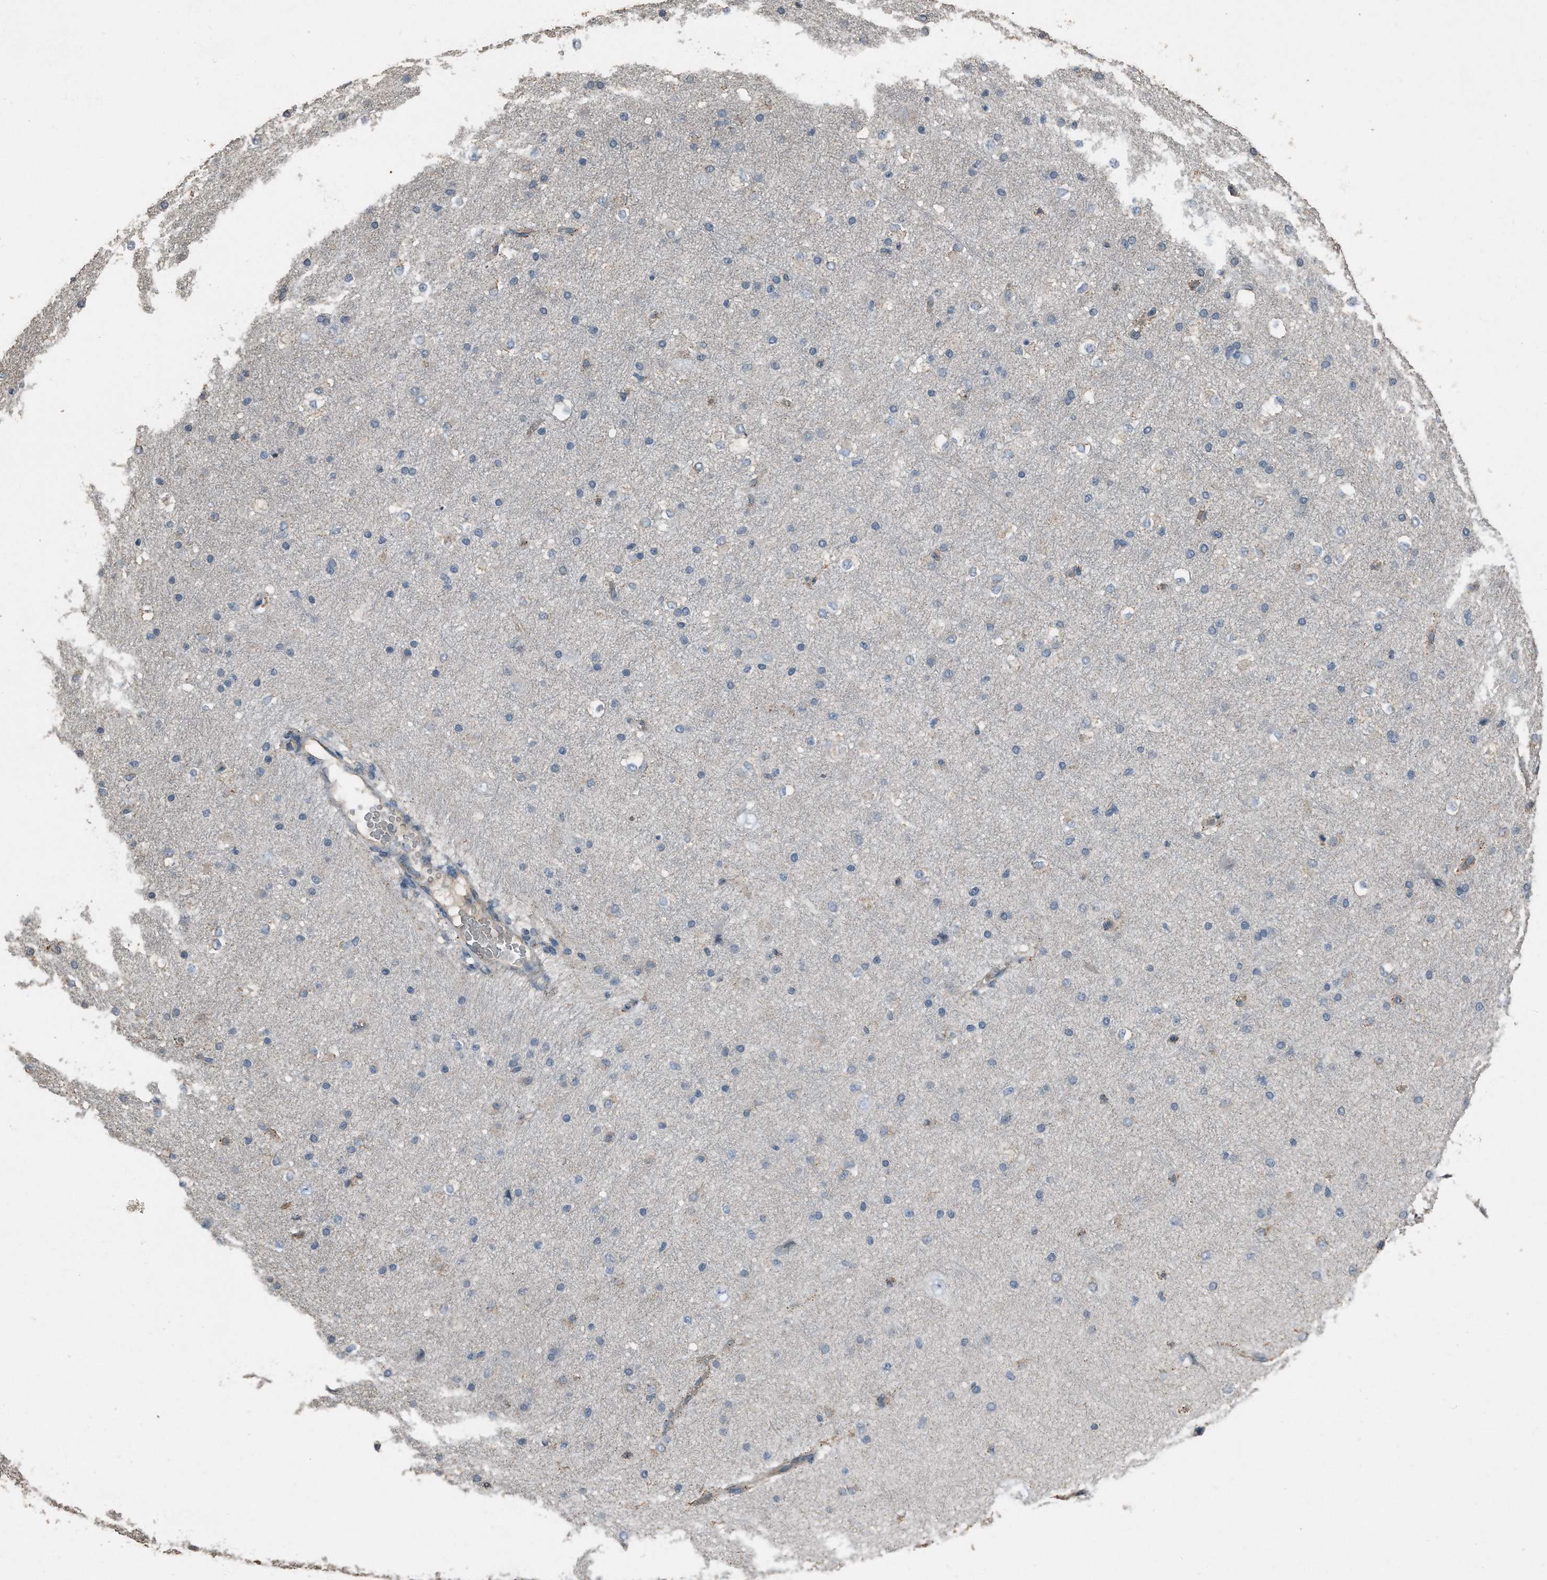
{"staining": {"intensity": "moderate", "quantity": "25%-75%", "location": "cytoplasmic/membranous"}, "tissue": "cerebral cortex", "cell_type": "Endothelial cells", "image_type": "normal", "snomed": [{"axis": "morphology", "description": "Normal tissue, NOS"}, {"axis": "morphology", "description": "Developmental malformation"}, {"axis": "topography", "description": "Cerebral cortex"}], "caption": "A brown stain labels moderate cytoplasmic/membranous staining of a protein in endothelial cells of benign cerebral cortex.", "gene": "C9", "patient": {"sex": "female", "age": 30}}